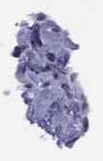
{"staining": {"intensity": "negative", "quantity": "none", "location": "none"}, "tissue": "cervical cancer", "cell_type": "Tumor cells", "image_type": "cancer", "snomed": [{"axis": "morphology", "description": "Squamous cell carcinoma, NOS"}, {"axis": "topography", "description": "Cervix"}], "caption": "Tumor cells are negative for protein expression in human cervical cancer.", "gene": "JHY", "patient": {"sex": "female", "age": 39}}